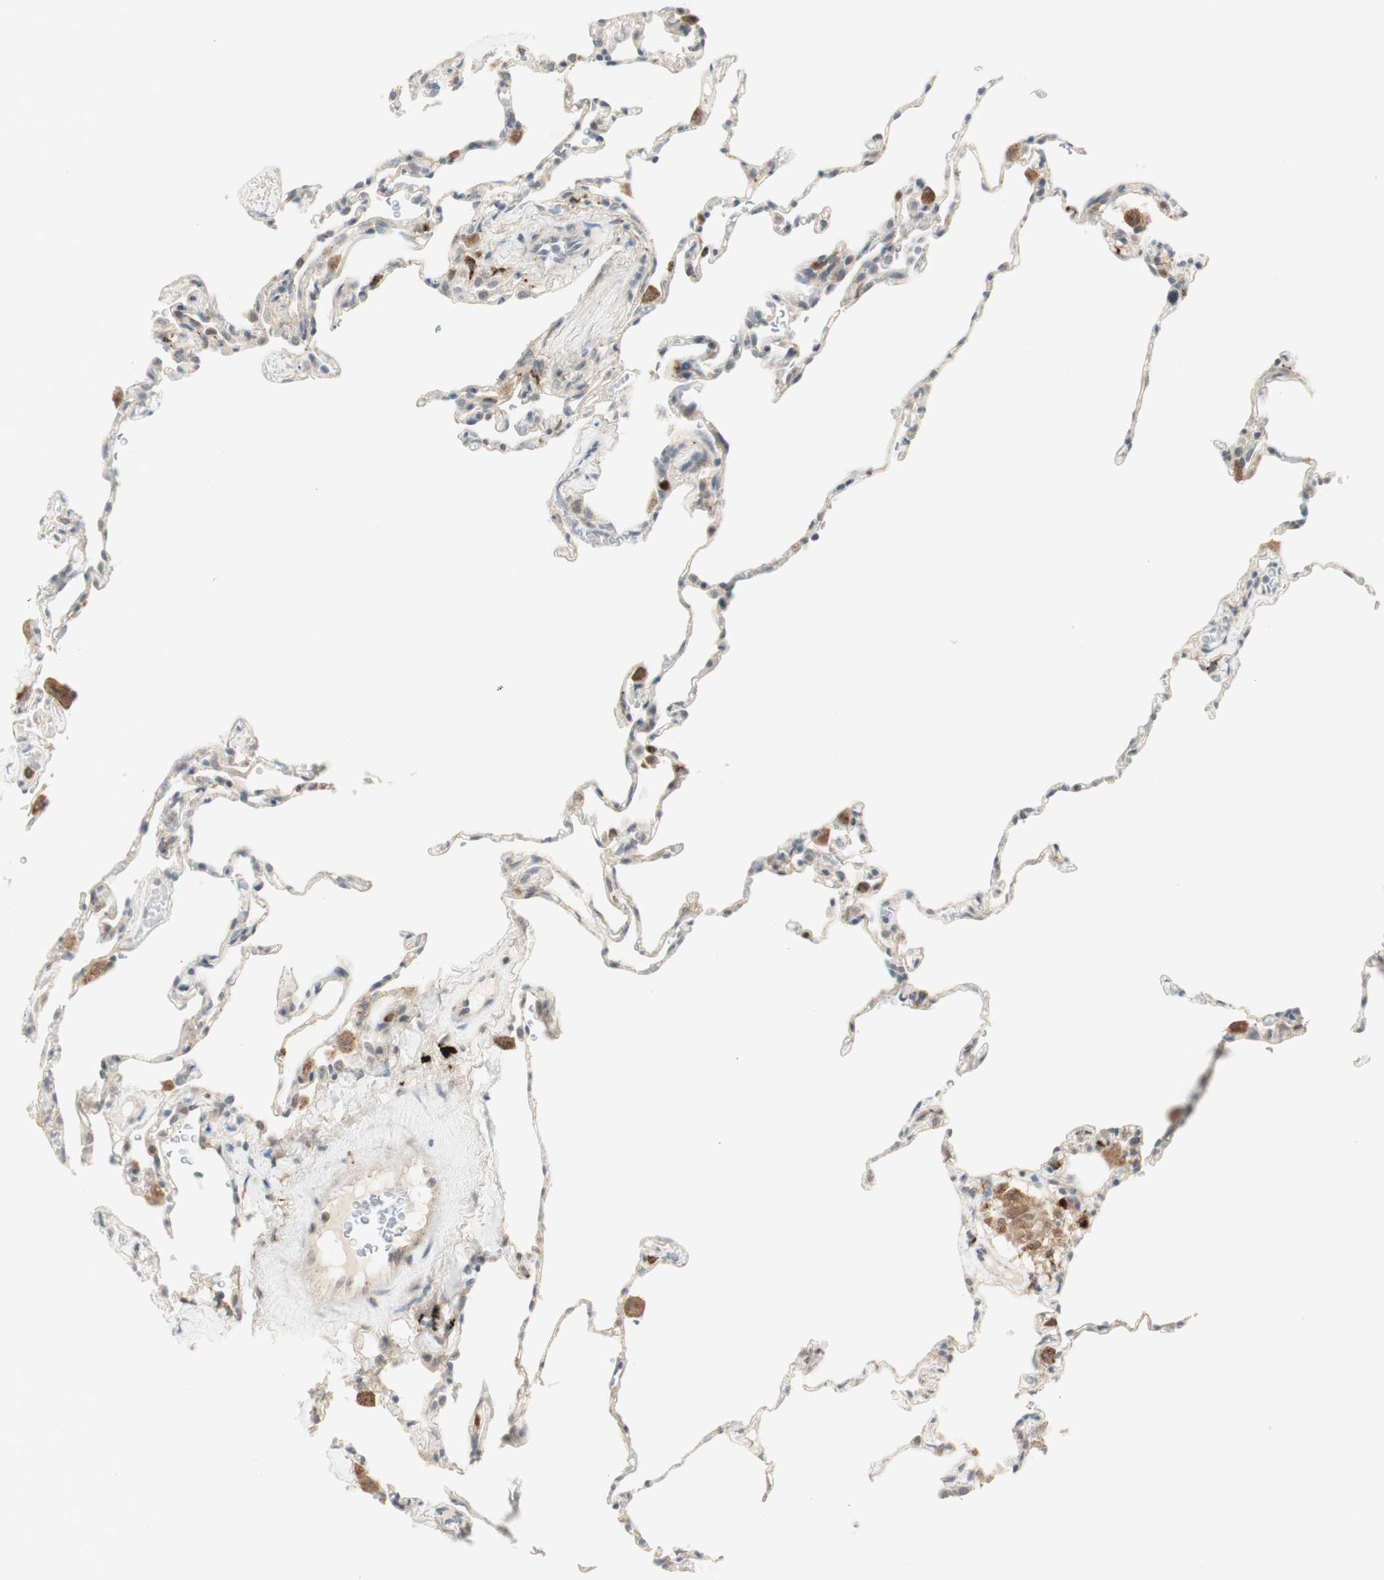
{"staining": {"intensity": "negative", "quantity": "none", "location": "none"}, "tissue": "lung", "cell_type": "Alveolar cells", "image_type": "normal", "snomed": [{"axis": "morphology", "description": "Normal tissue, NOS"}, {"axis": "topography", "description": "Lung"}], "caption": "Immunohistochemistry (IHC) image of benign human lung stained for a protein (brown), which demonstrates no expression in alveolar cells. (IHC, brightfield microscopy, high magnification).", "gene": "GAPT", "patient": {"sex": "male", "age": 59}}